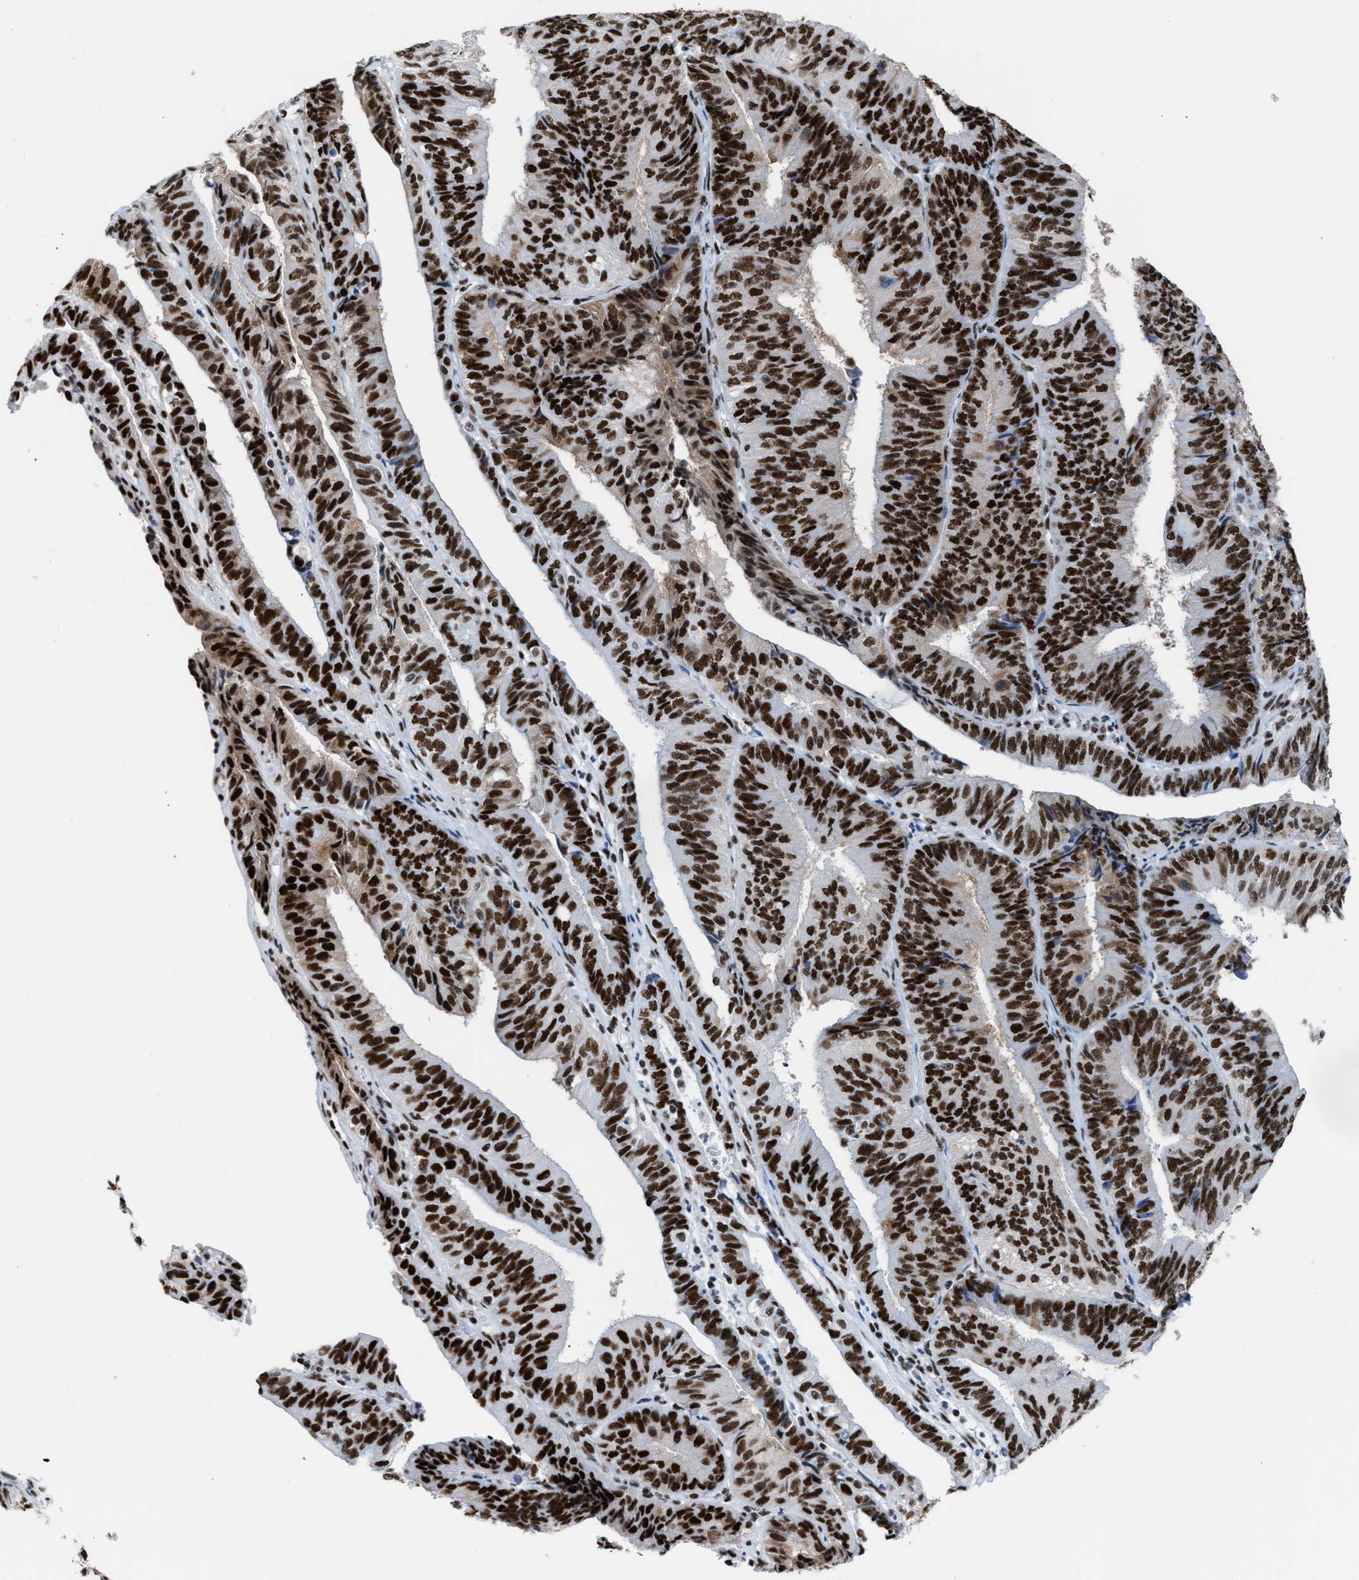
{"staining": {"intensity": "strong", "quantity": ">75%", "location": "nuclear"}, "tissue": "endometrial cancer", "cell_type": "Tumor cells", "image_type": "cancer", "snomed": [{"axis": "morphology", "description": "Adenocarcinoma, NOS"}, {"axis": "topography", "description": "Endometrium"}], "caption": "Immunohistochemical staining of human adenocarcinoma (endometrial) demonstrates high levels of strong nuclear positivity in about >75% of tumor cells. Nuclei are stained in blue.", "gene": "CCAR2", "patient": {"sex": "female", "age": 58}}